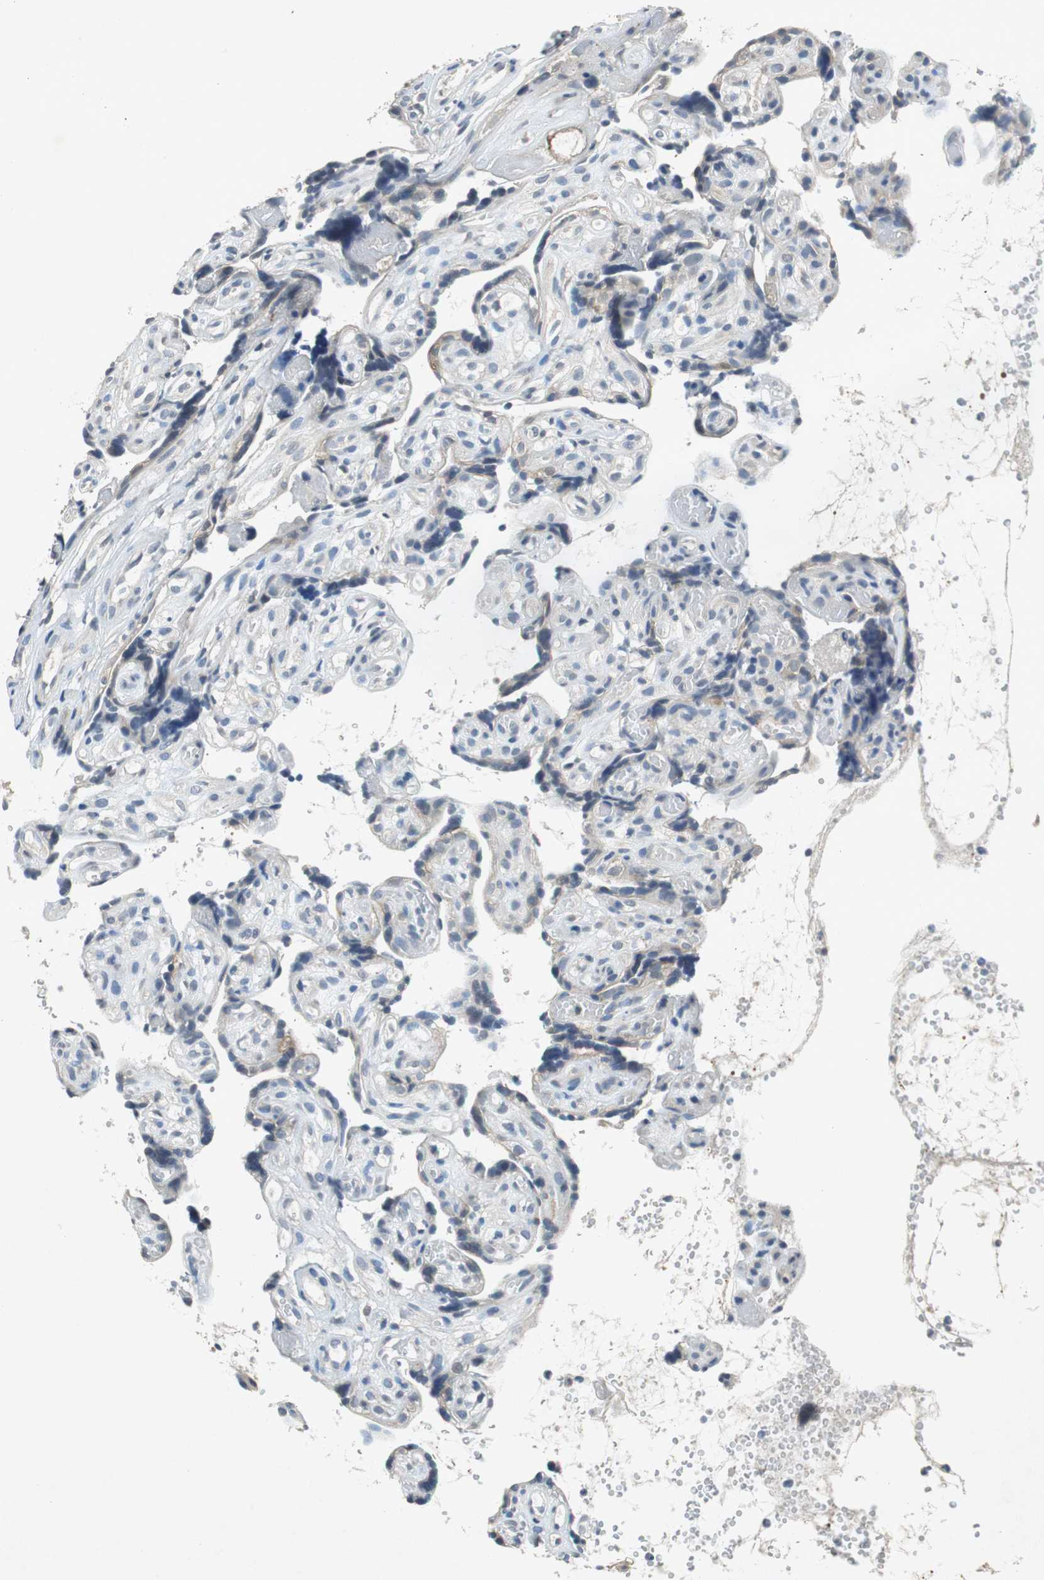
{"staining": {"intensity": "moderate", "quantity": ">75%", "location": "cytoplasmic/membranous"}, "tissue": "placenta", "cell_type": "Trophoblastic cells", "image_type": "normal", "snomed": [{"axis": "morphology", "description": "Normal tissue, NOS"}, {"axis": "topography", "description": "Placenta"}], "caption": "A photomicrograph of human placenta stained for a protein displays moderate cytoplasmic/membranous brown staining in trophoblastic cells. The staining is performed using DAB brown chromogen to label protein expression. The nuclei are counter-stained blue using hematoxylin.", "gene": "GLCCI1", "patient": {"sex": "female", "age": 30}}